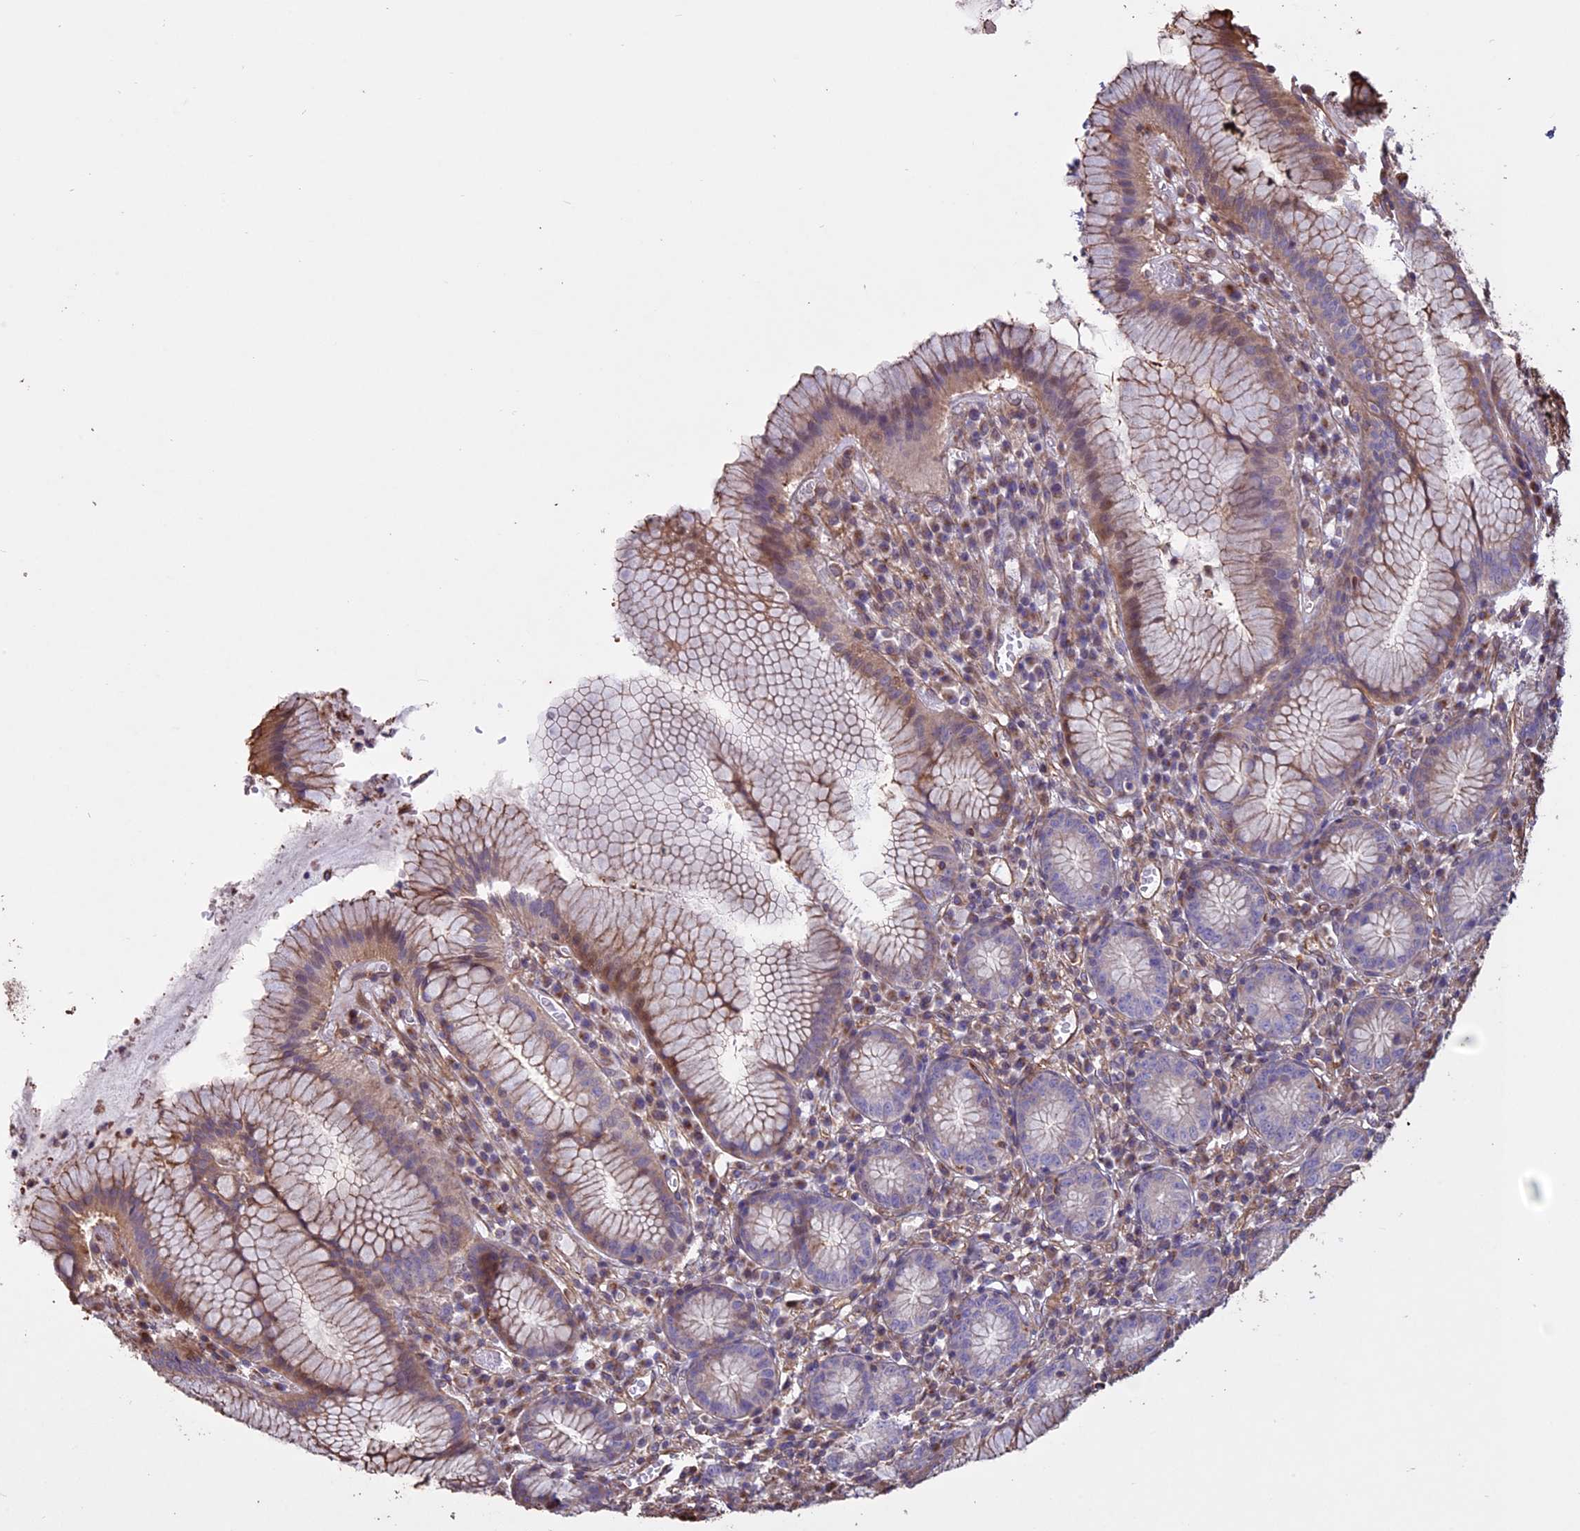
{"staining": {"intensity": "moderate", "quantity": "<25%", "location": "cytoplasmic/membranous,nuclear"}, "tissue": "stomach", "cell_type": "Glandular cells", "image_type": "normal", "snomed": [{"axis": "morphology", "description": "Normal tissue, NOS"}, {"axis": "topography", "description": "Stomach"}], "caption": "The micrograph demonstrates immunohistochemical staining of benign stomach. There is moderate cytoplasmic/membranous,nuclear staining is present in about <25% of glandular cells.", "gene": "CCDC148", "patient": {"sex": "male", "age": 55}}